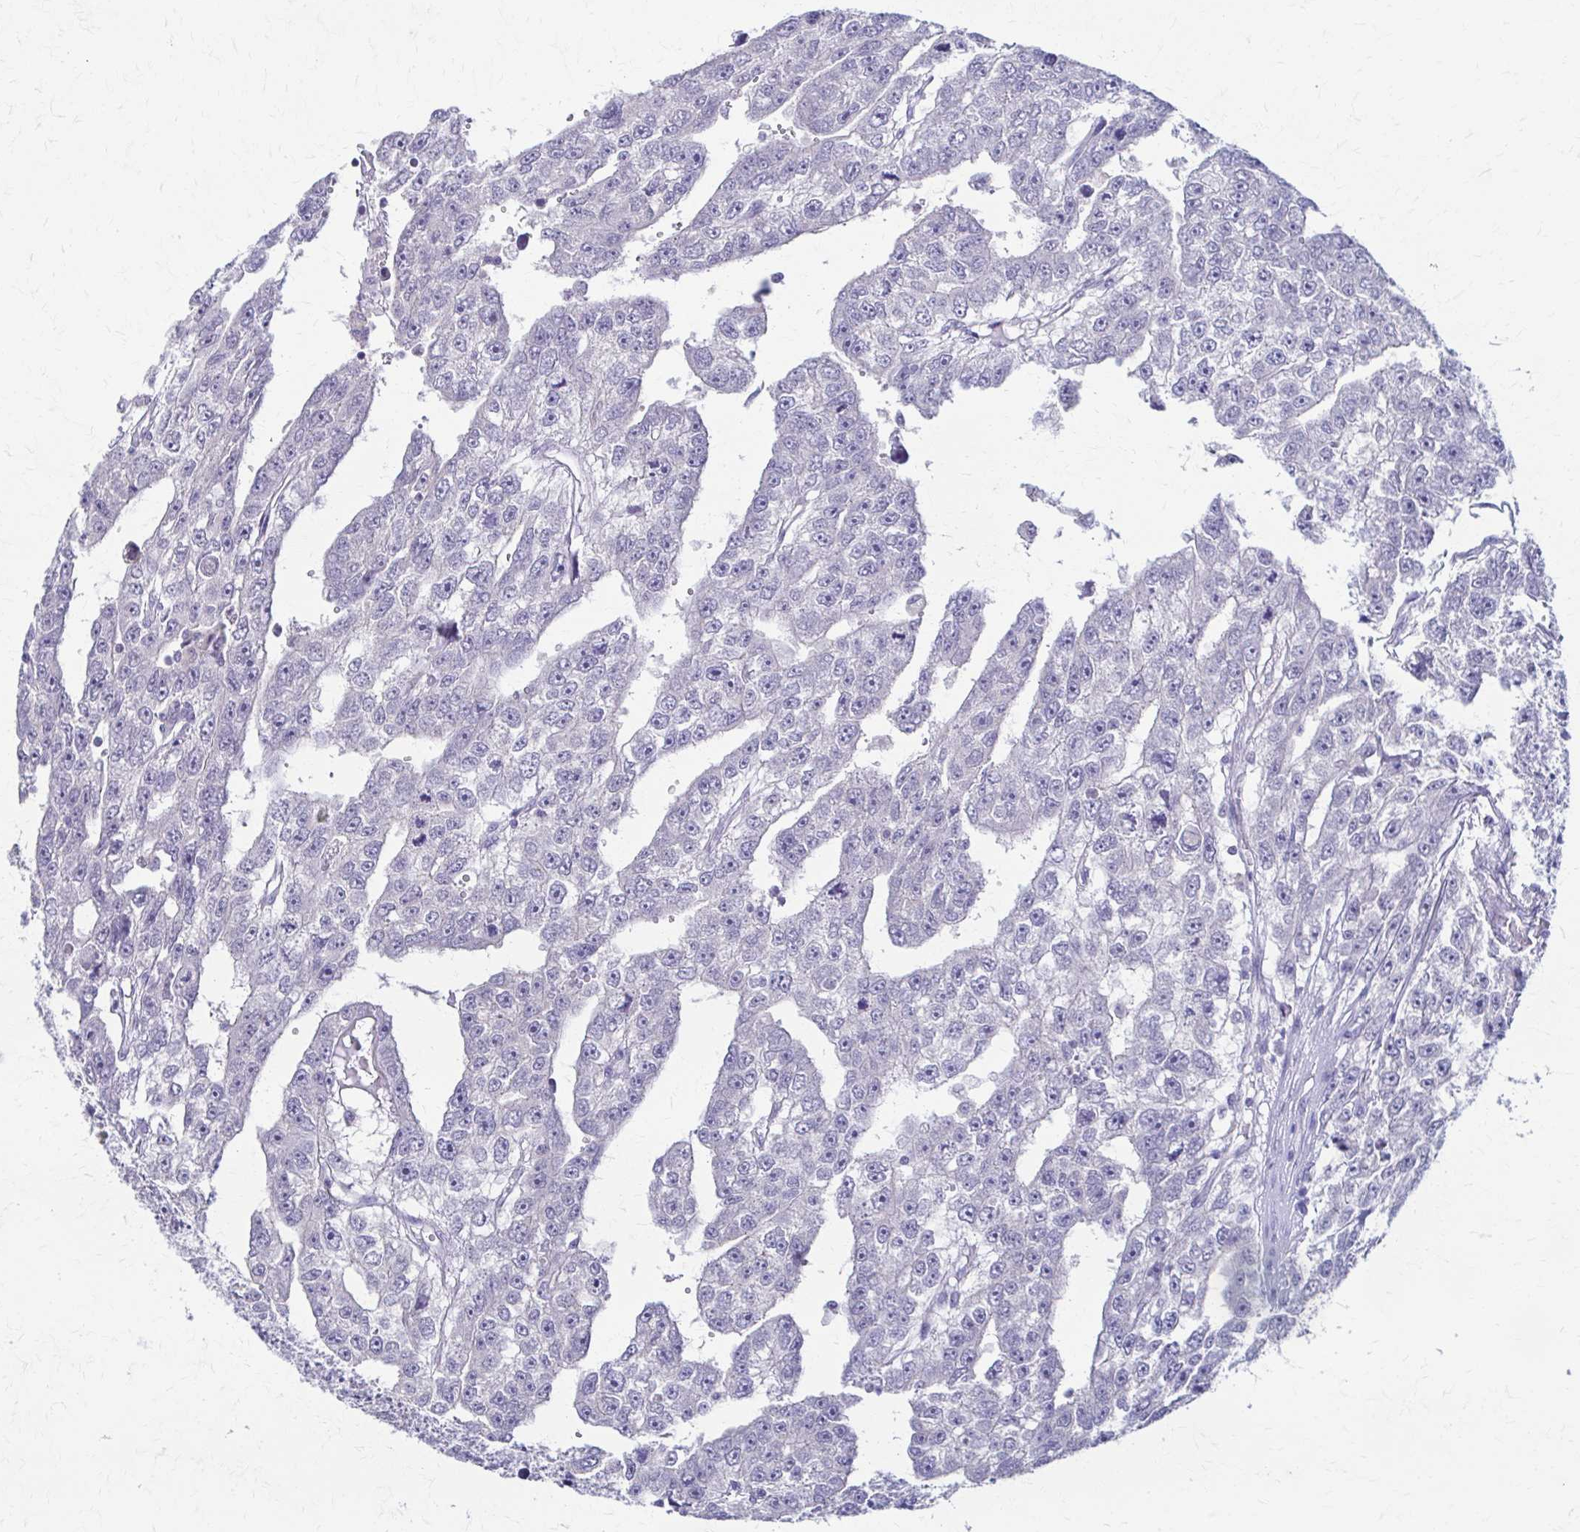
{"staining": {"intensity": "negative", "quantity": "none", "location": "none"}, "tissue": "testis cancer", "cell_type": "Tumor cells", "image_type": "cancer", "snomed": [{"axis": "morphology", "description": "Carcinoma, Embryonal, NOS"}, {"axis": "topography", "description": "Testis"}], "caption": "This is an immunohistochemistry (IHC) photomicrograph of testis embryonal carcinoma. There is no positivity in tumor cells.", "gene": "PIK3AP1", "patient": {"sex": "male", "age": 20}}